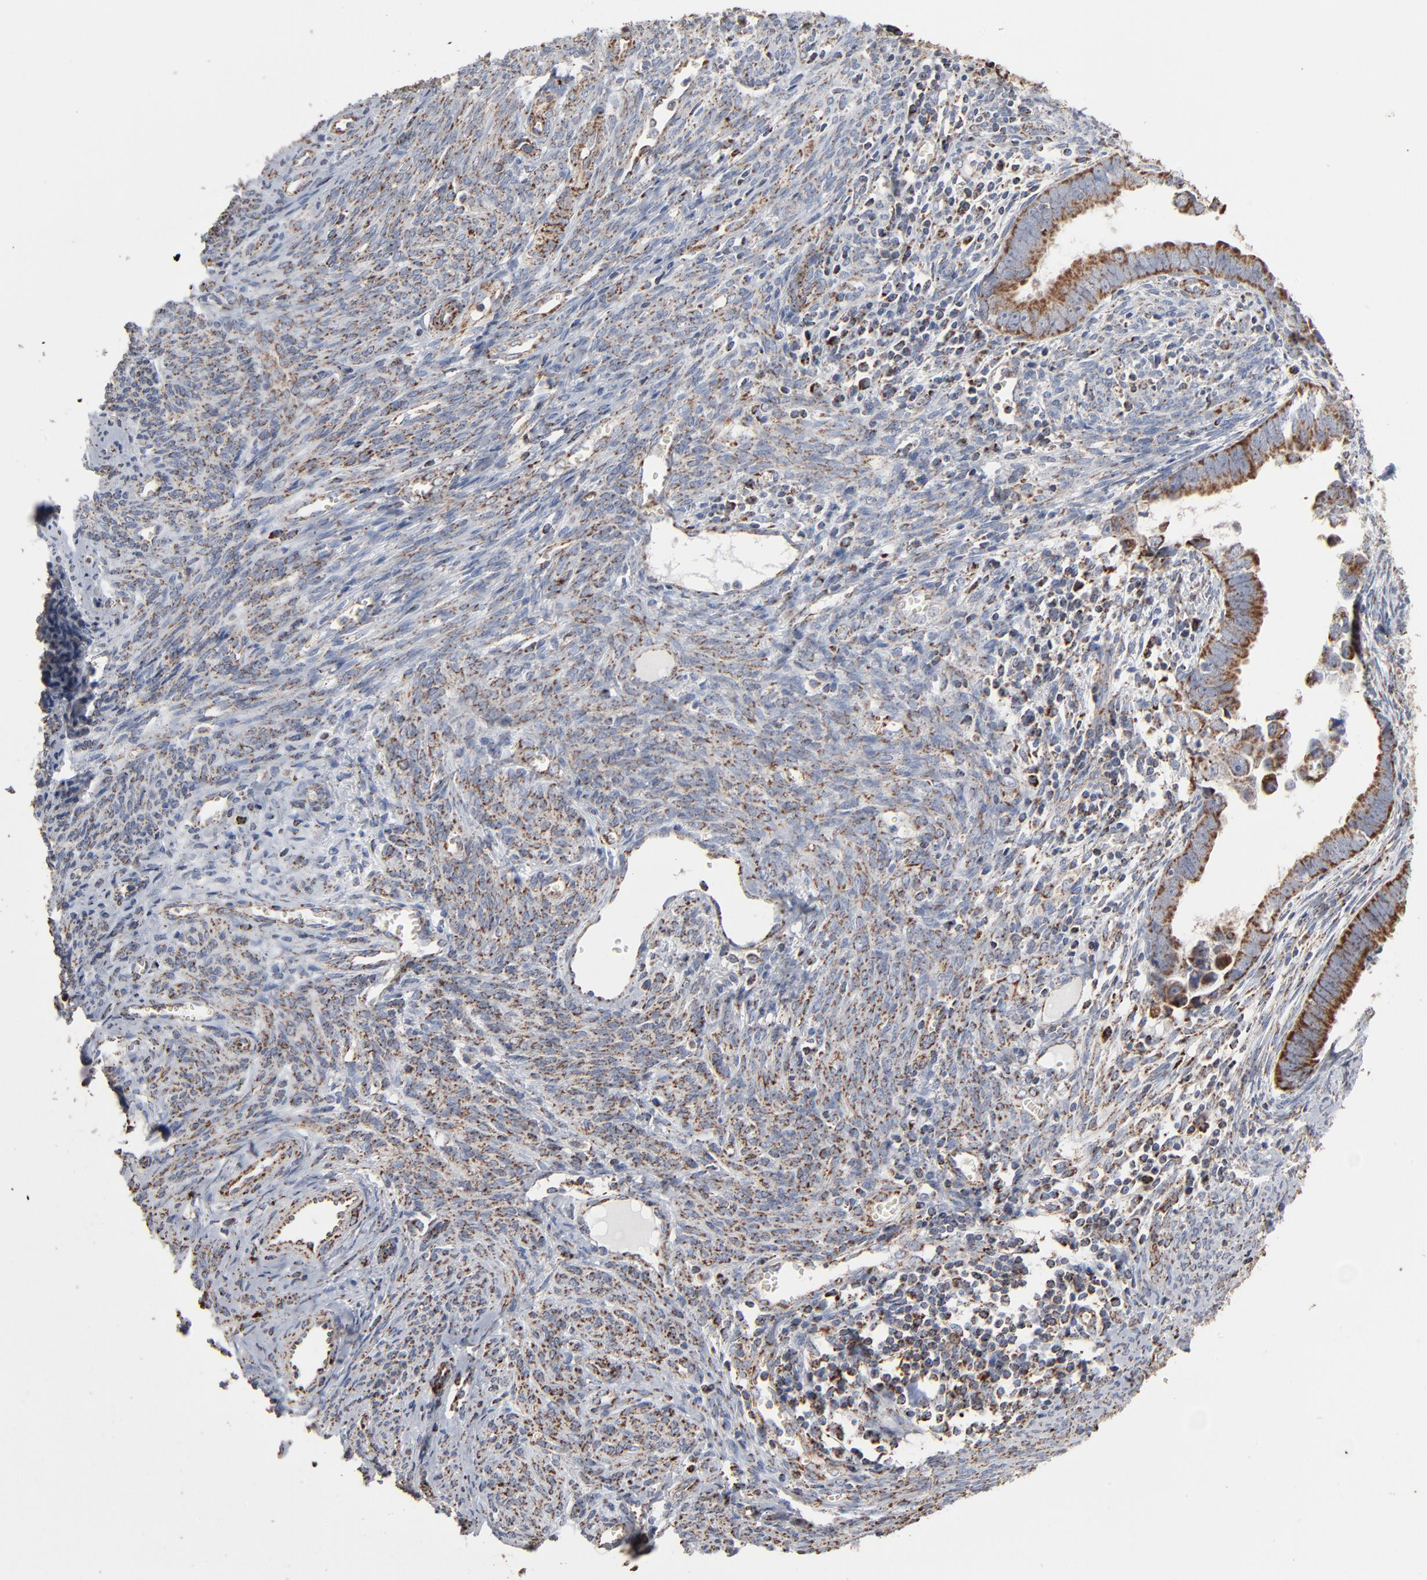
{"staining": {"intensity": "strong", "quantity": ">75%", "location": "cytoplasmic/membranous"}, "tissue": "endometrial cancer", "cell_type": "Tumor cells", "image_type": "cancer", "snomed": [{"axis": "morphology", "description": "Adenocarcinoma, NOS"}, {"axis": "topography", "description": "Endometrium"}], "caption": "Endometrial adenocarcinoma was stained to show a protein in brown. There is high levels of strong cytoplasmic/membranous staining in approximately >75% of tumor cells.", "gene": "UQCRC1", "patient": {"sex": "female", "age": 75}}